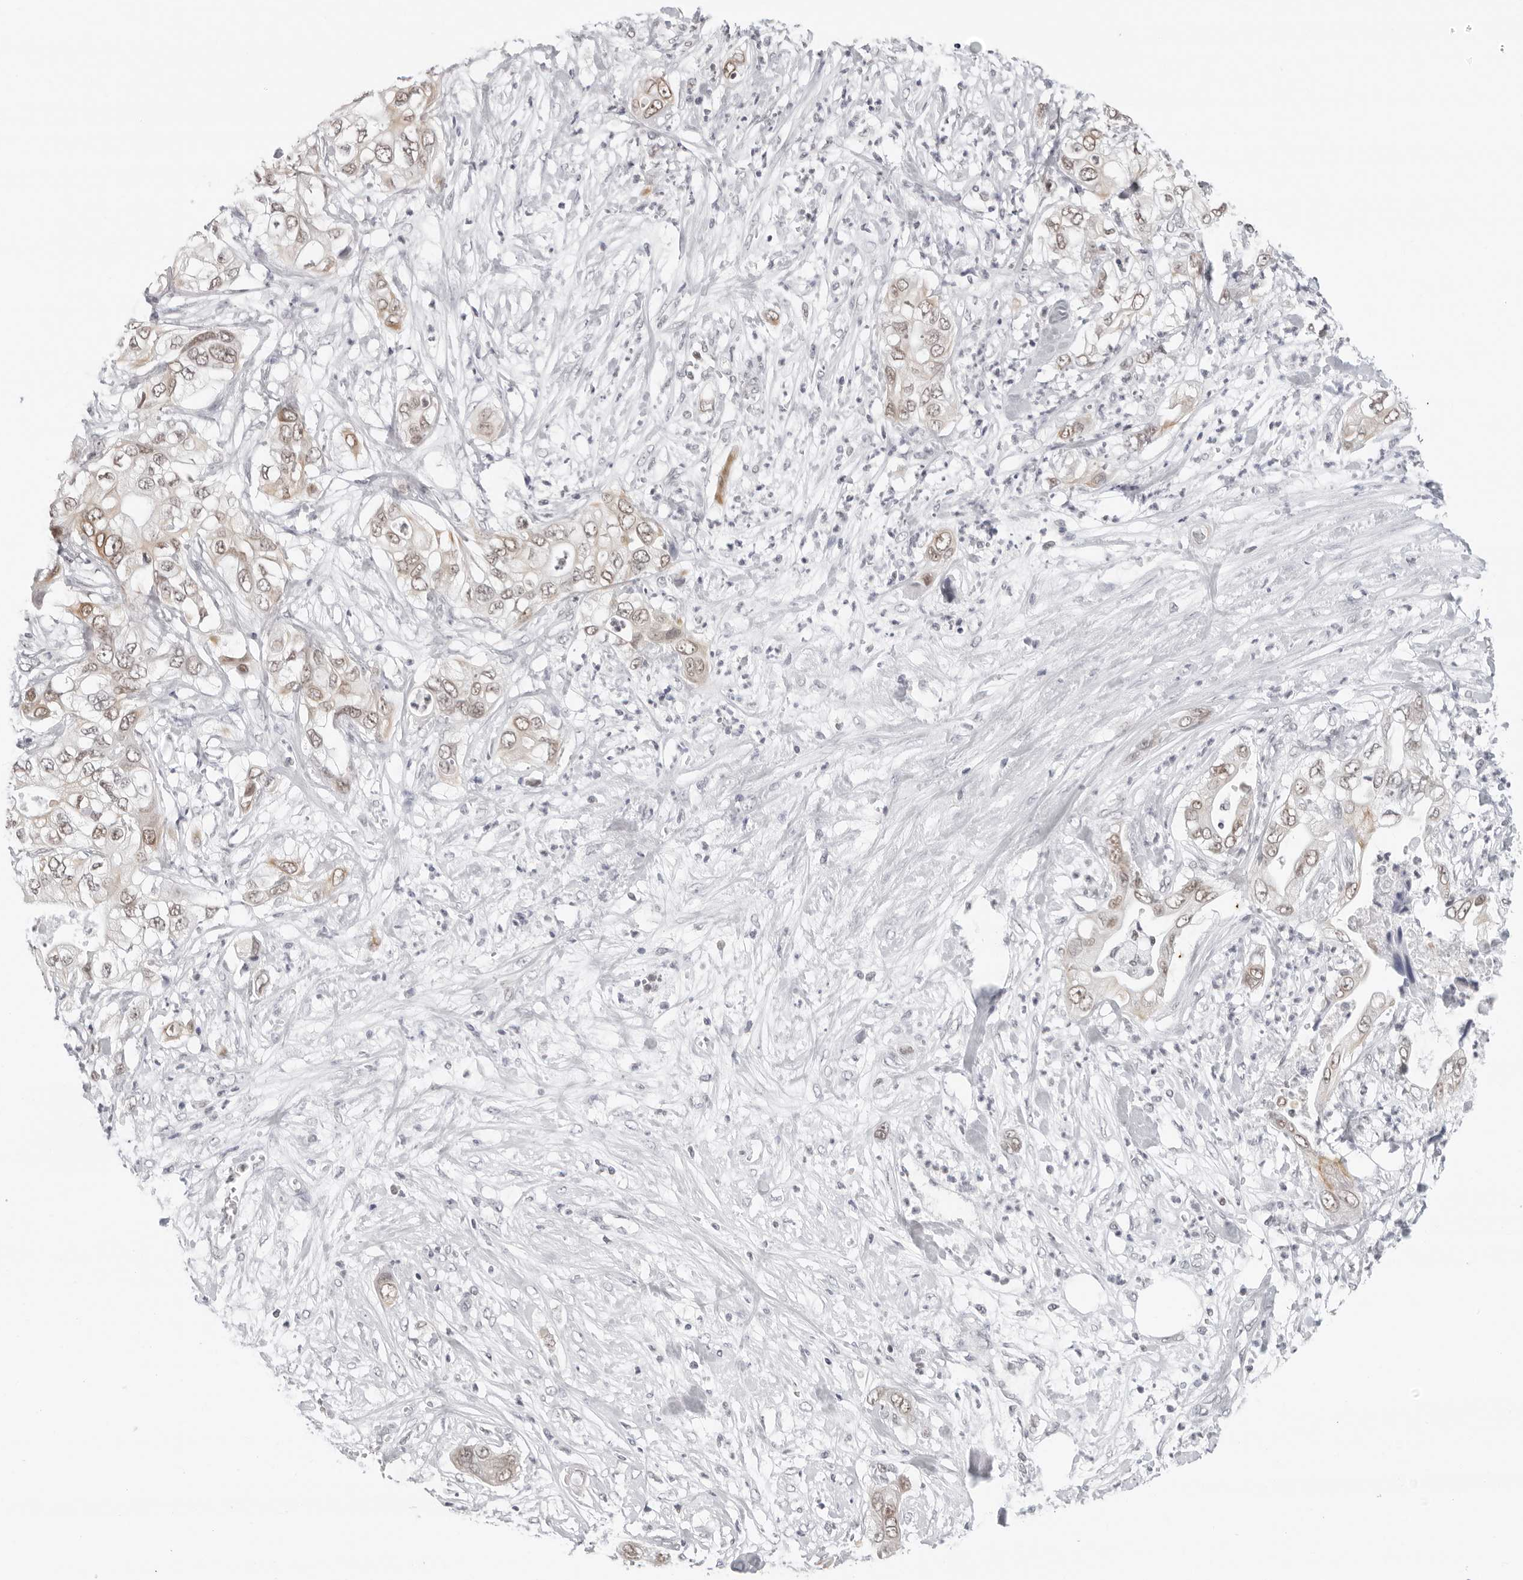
{"staining": {"intensity": "weak", "quantity": ">75%", "location": "nuclear"}, "tissue": "pancreatic cancer", "cell_type": "Tumor cells", "image_type": "cancer", "snomed": [{"axis": "morphology", "description": "Adenocarcinoma, NOS"}, {"axis": "topography", "description": "Pancreas"}], "caption": "Pancreatic cancer stained with DAB (3,3'-diaminobenzidine) immunohistochemistry (IHC) displays low levels of weak nuclear positivity in approximately >75% of tumor cells.", "gene": "FLG2", "patient": {"sex": "female", "age": 78}}